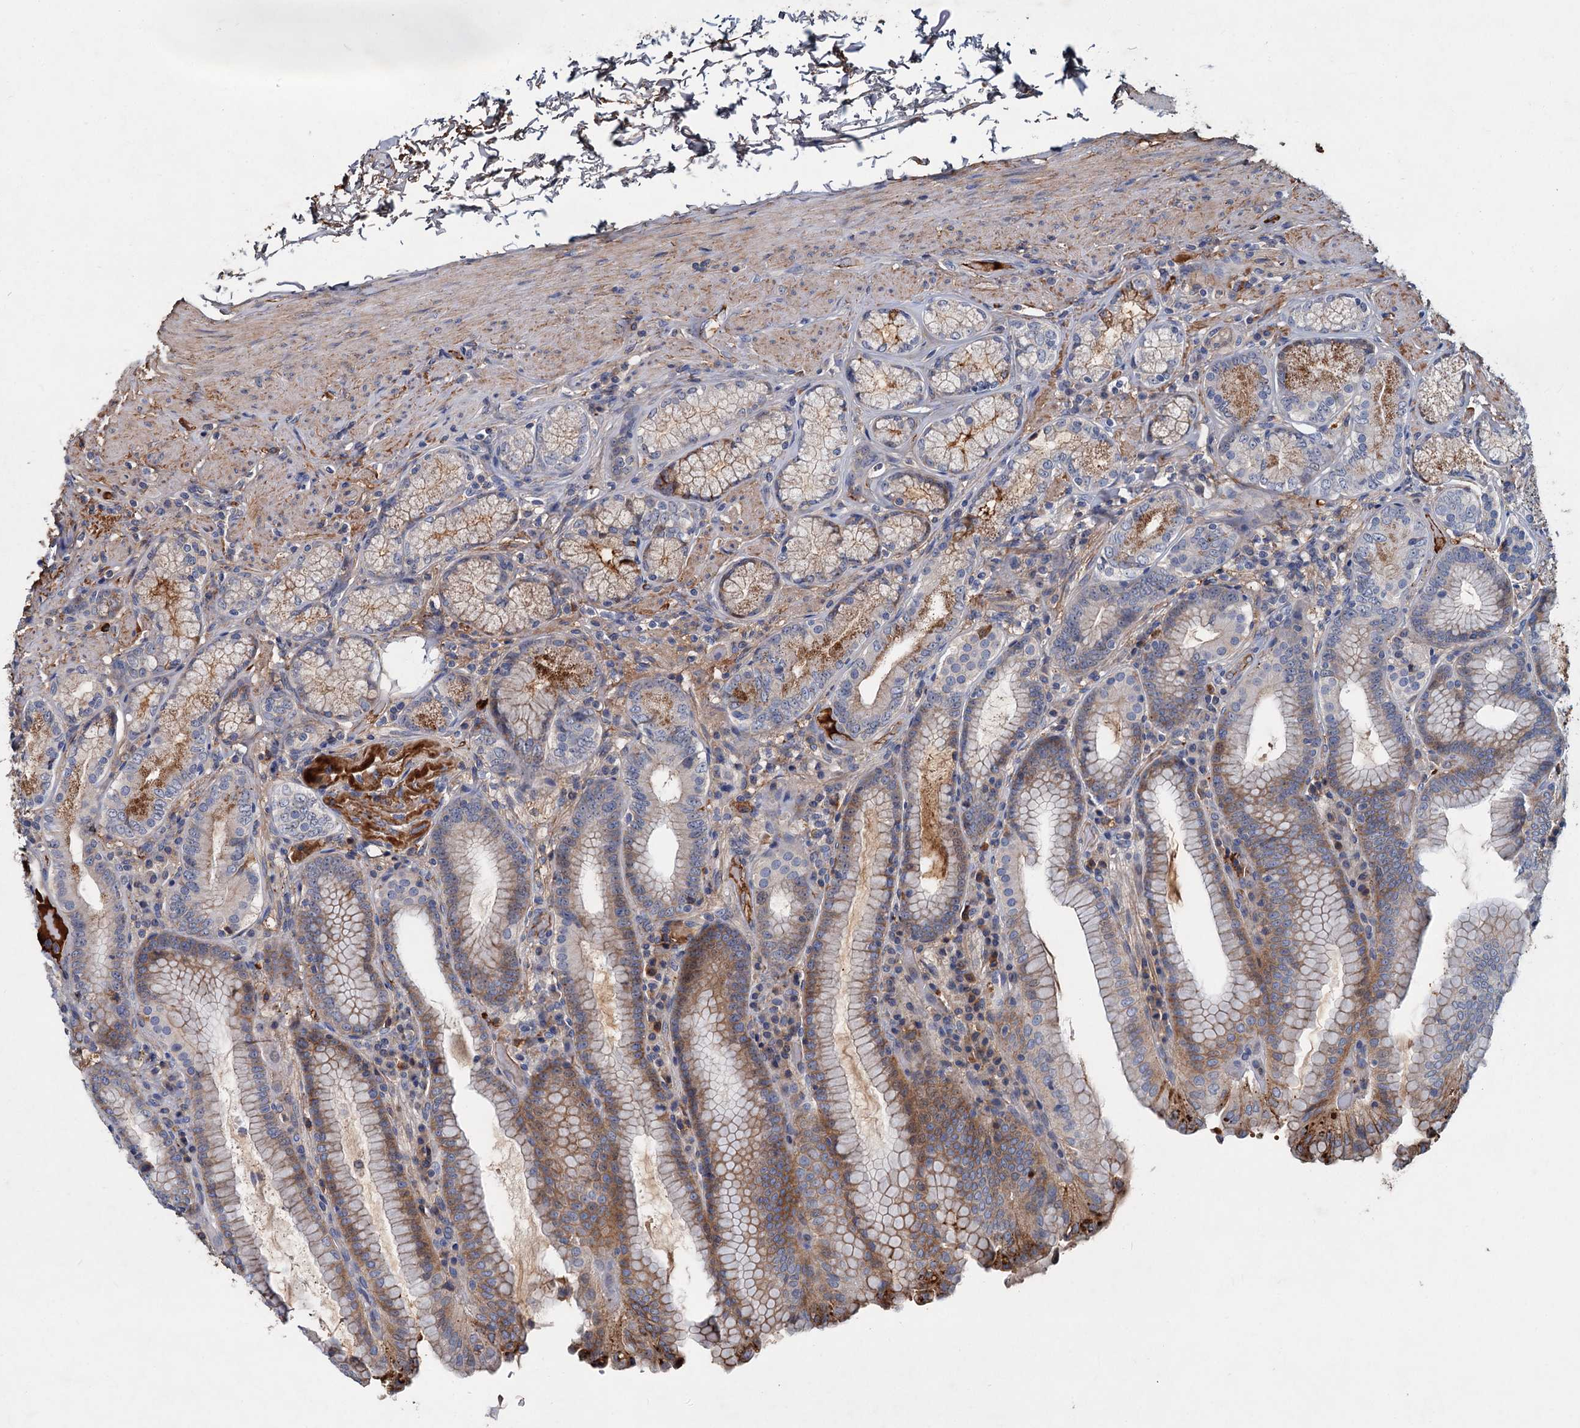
{"staining": {"intensity": "moderate", "quantity": "25%-75%", "location": "cytoplasmic/membranous"}, "tissue": "stomach", "cell_type": "Glandular cells", "image_type": "normal", "snomed": [{"axis": "morphology", "description": "Normal tissue, NOS"}, {"axis": "topography", "description": "Stomach, upper"}, {"axis": "topography", "description": "Stomach, lower"}], "caption": "The image demonstrates immunohistochemical staining of unremarkable stomach. There is moderate cytoplasmic/membranous positivity is seen in about 25%-75% of glandular cells. (DAB (3,3'-diaminobenzidine) IHC with brightfield microscopy, high magnification).", "gene": "CHRD", "patient": {"sex": "female", "age": 76}}